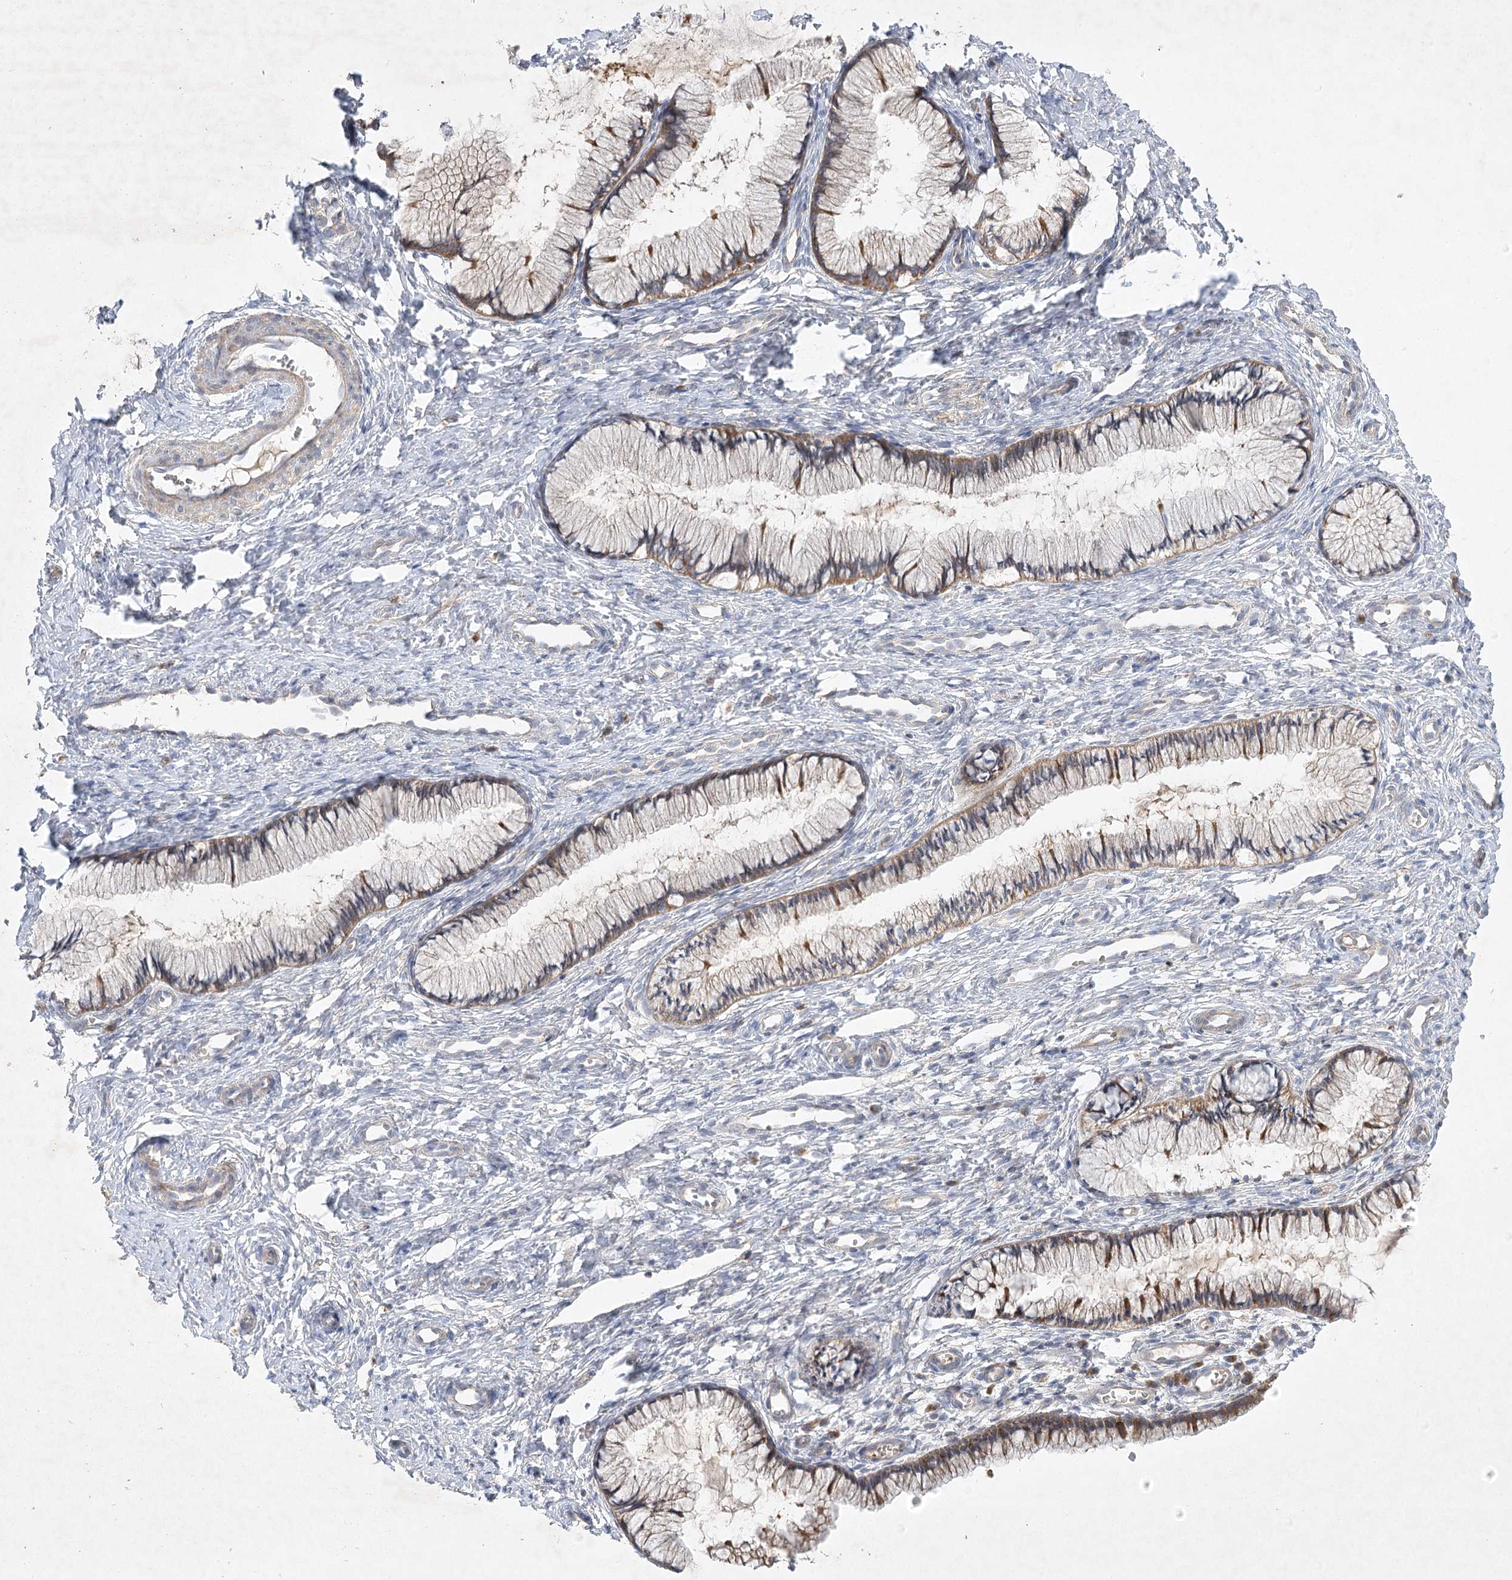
{"staining": {"intensity": "moderate", "quantity": "25%-75%", "location": "cytoplasmic/membranous"}, "tissue": "cervix", "cell_type": "Glandular cells", "image_type": "normal", "snomed": [{"axis": "morphology", "description": "Normal tissue, NOS"}, {"axis": "topography", "description": "Cervix"}], "caption": "Approximately 25%-75% of glandular cells in benign cervix show moderate cytoplasmic/membranous protein expression as visualized by brown immunohistochemical staining.", "gene": "PYROXD1", "patient": {"sex": "female", "age": 27}}